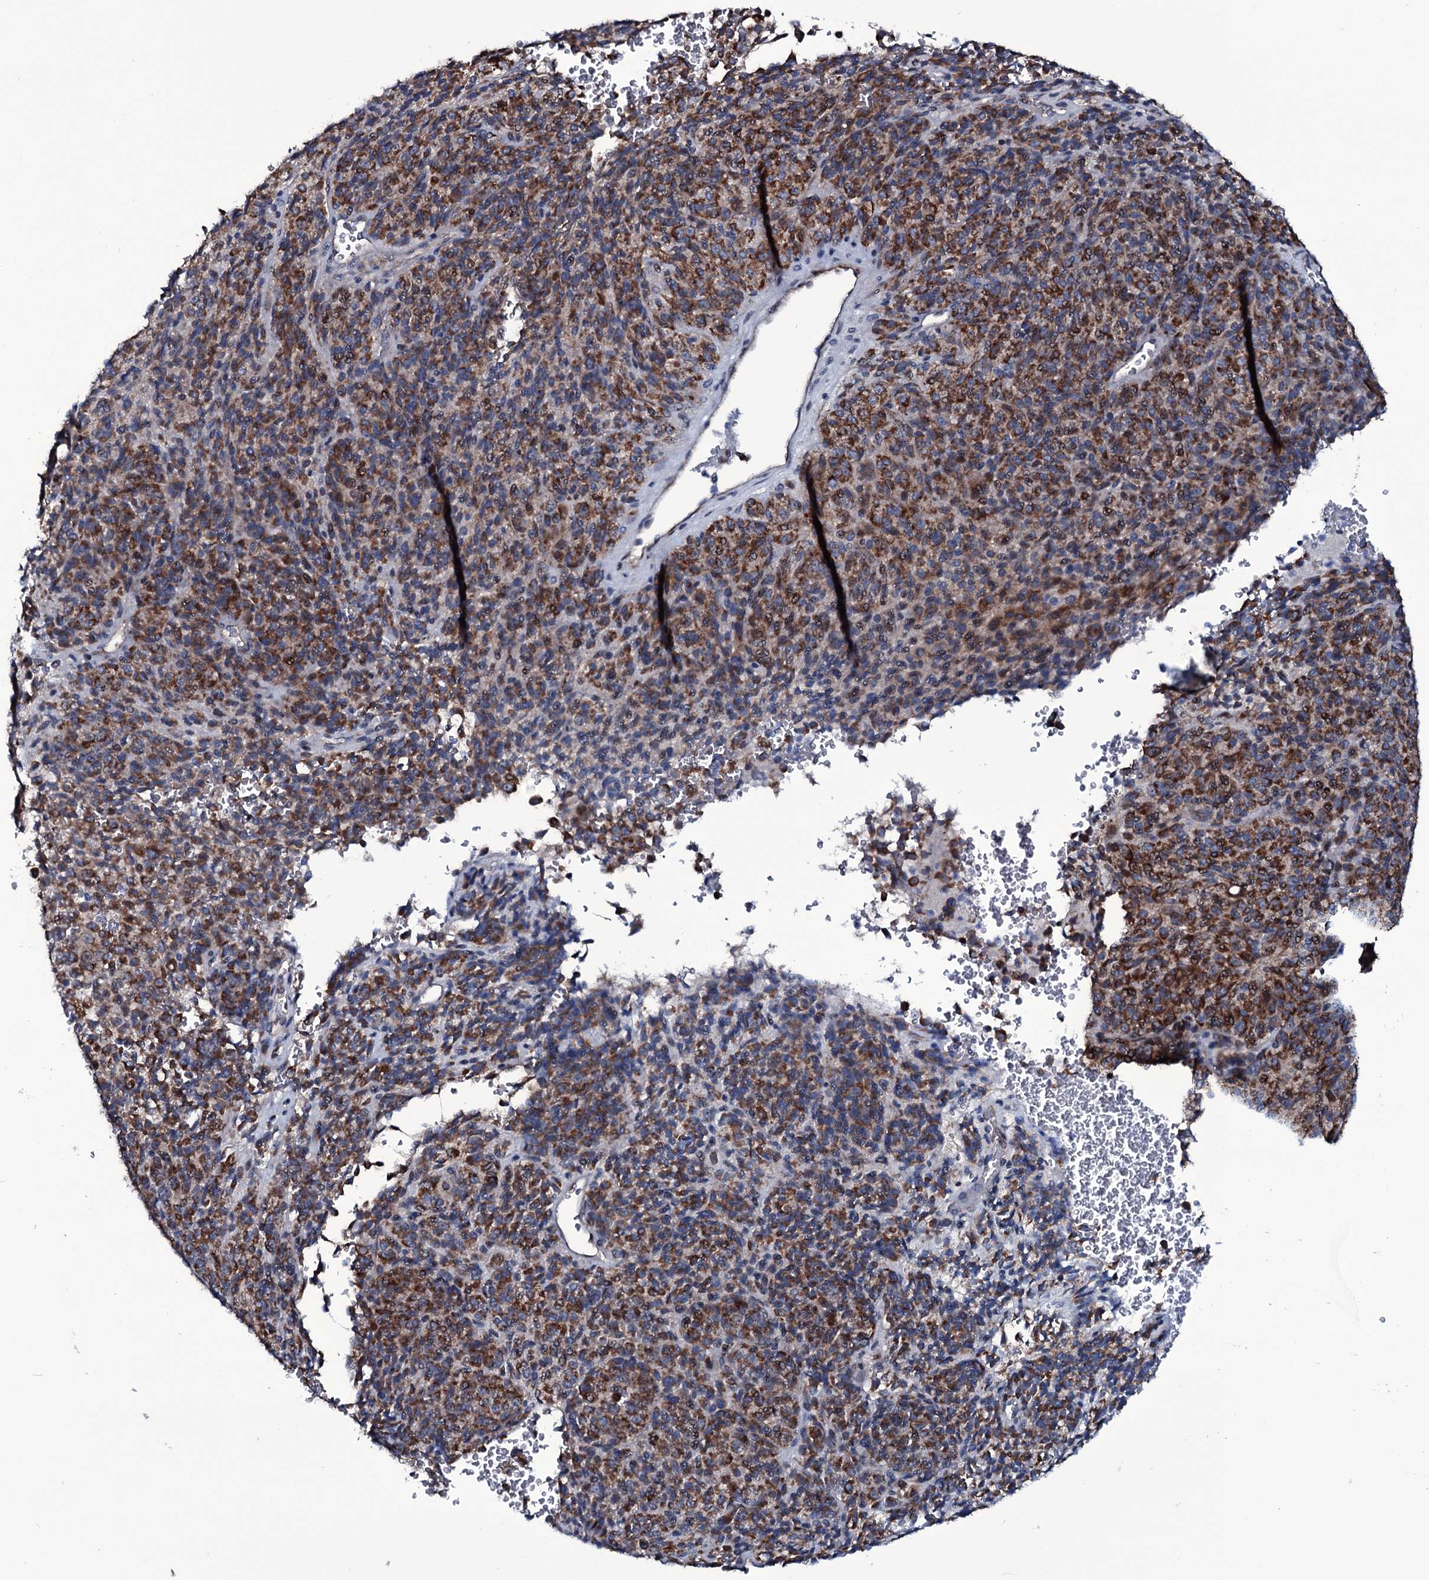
{"staining": {"intensity": "strong", "quantity": ">75%", "location": "cytoplasmic/membranous"}, "tissue": "melanoma", "cell_type": "Tumor cells", "image_type": "cancer", "snomed": [{"axis": "morphology", "description": "Malignant melanoma, Metastatic site"}, {"axis": "topography", "description": "Brain"}], "caption": "Malignant melanoma (metastatic site) stained with a brown dye shows strong cytoplasmic/membranous positive positivity in about >75% of tumor cells.", "gene": "WIPF3", "patient": {"sex": "female", "age": 56}}